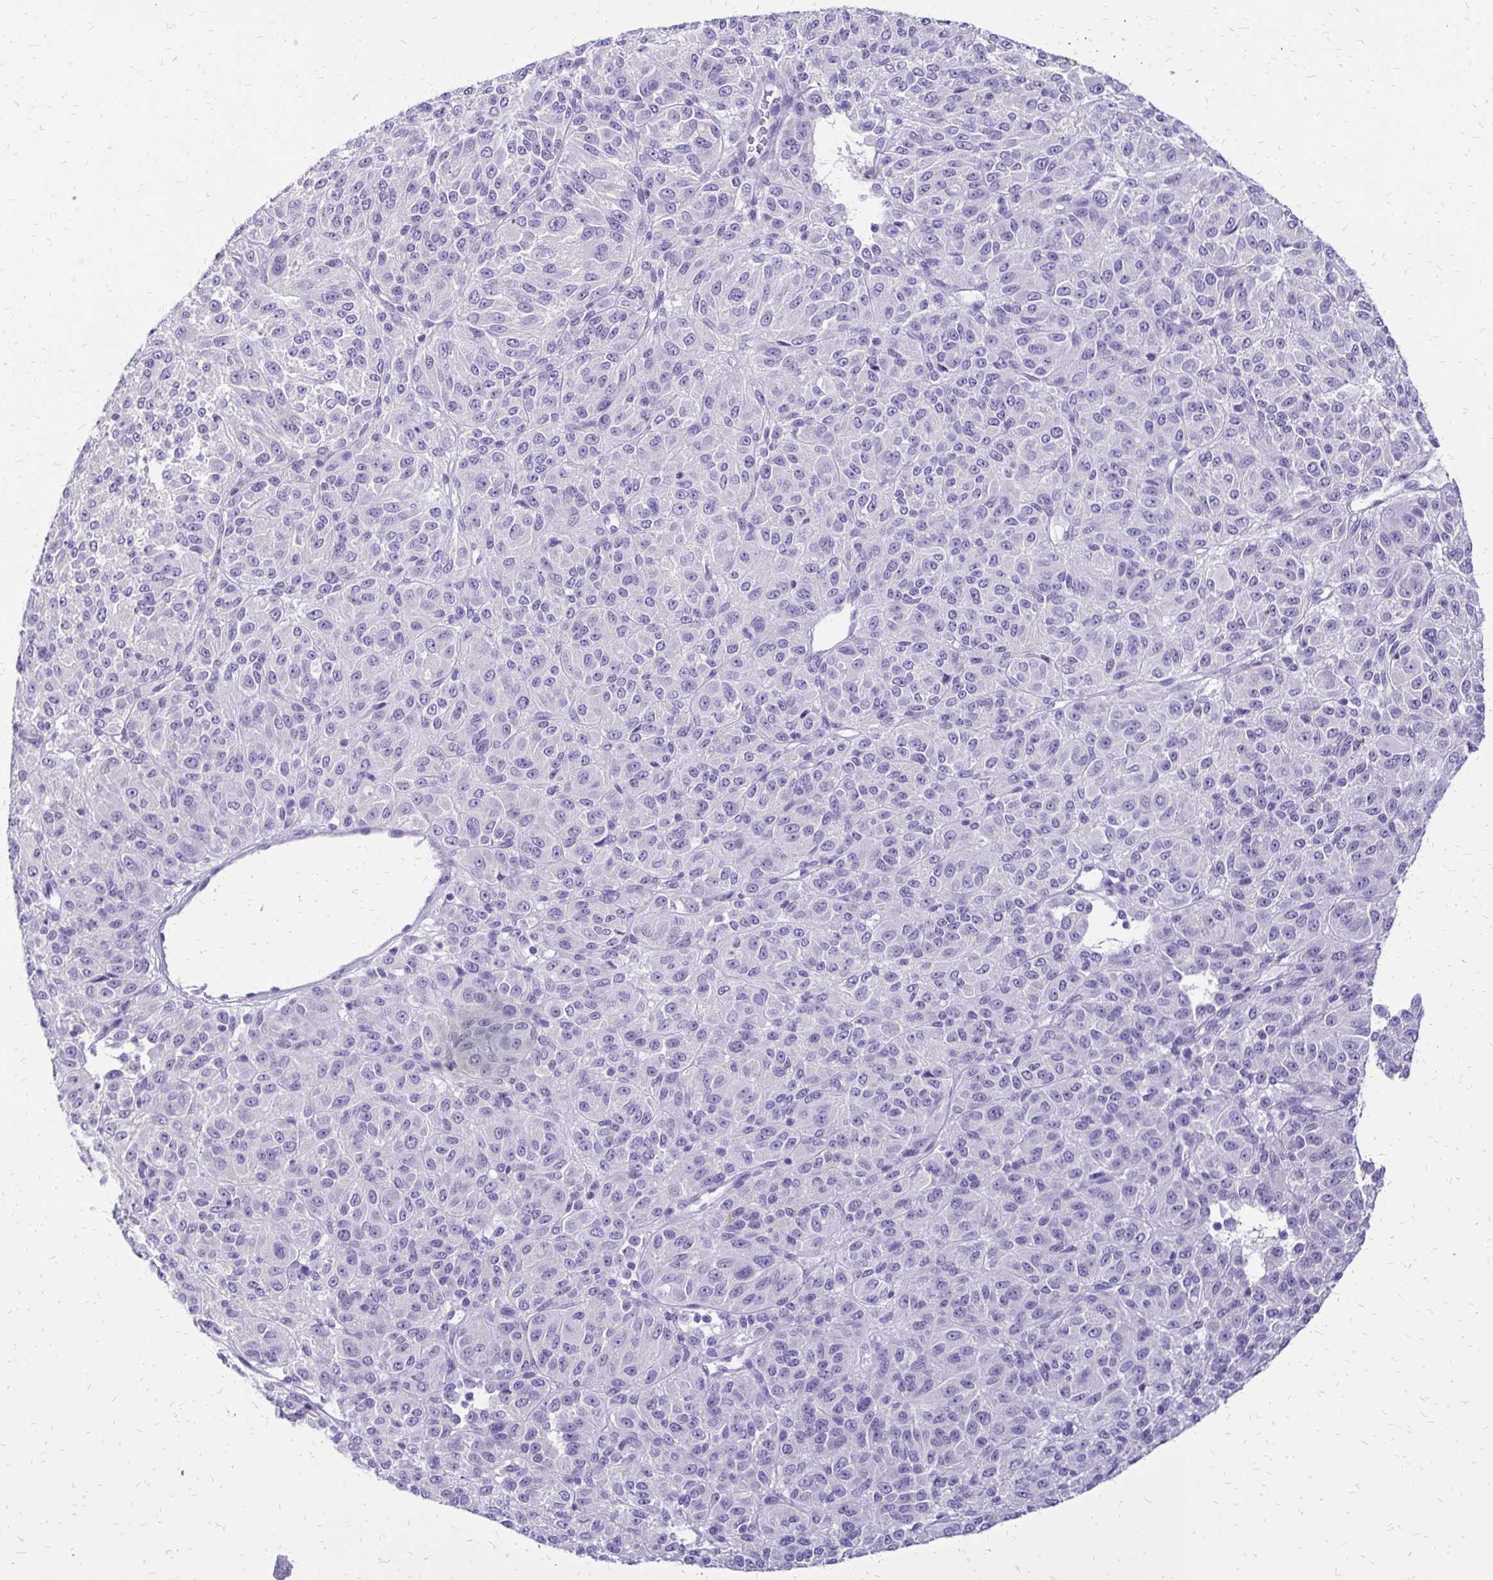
{"staining": {"intensity": "negative", "quantity": "none", "location": "none"}, "tissue": "melanoma", "cell_type": "Tumor cells", "image_type": "cancer", "snomed": [{"axis": "morphology", "description": "Malignant melanoma, Metastatic site"}, {"axis": "topography", "description": "Brain"}], "caption": "This is an immunohistochemistry image of human malignant melanoma (metastatic site). There is no positivity in tumor cells.", "gene": "SLC32A1", "patient": {"sex": "female", "age": 56}}